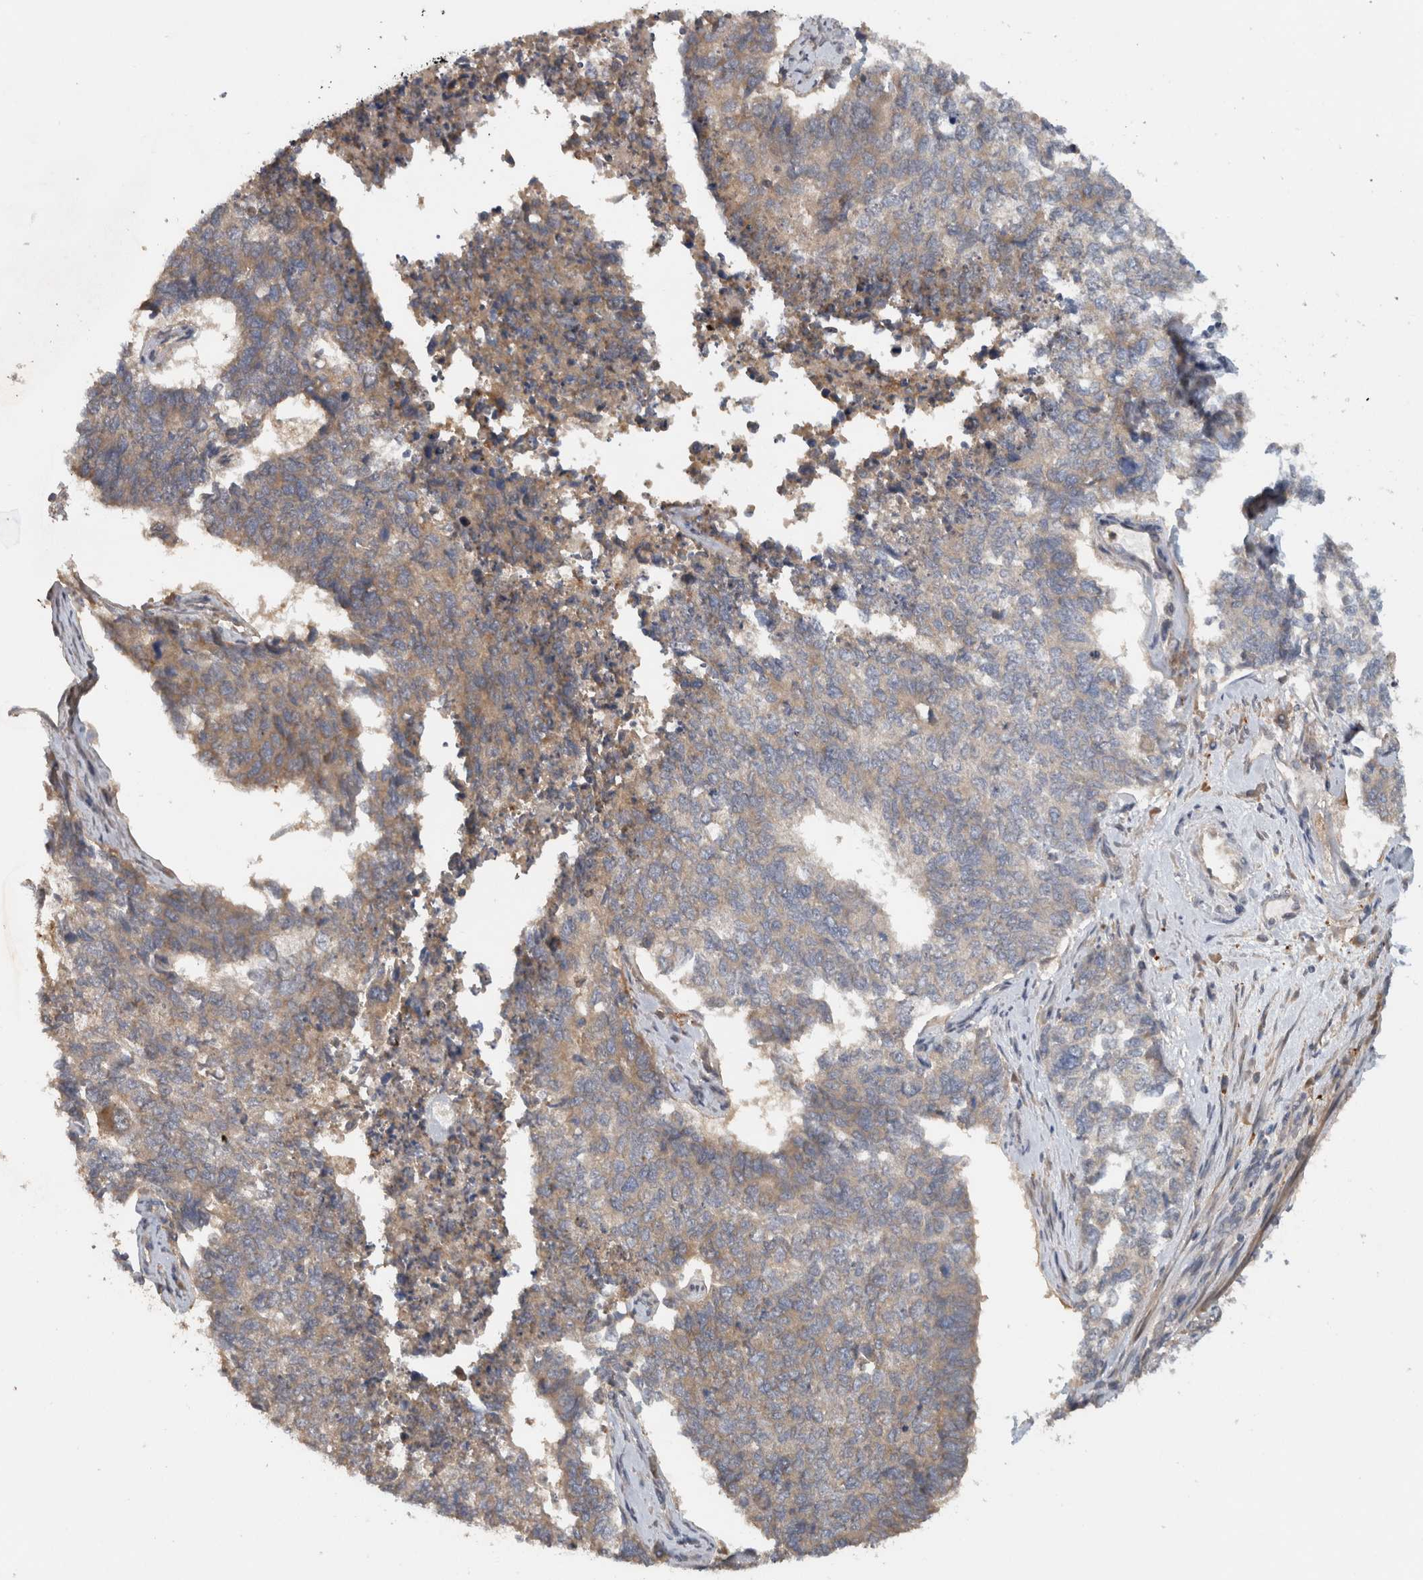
{"staining": {"intensity": "weak", "quantity": ">75%", "location": "cytoplasmic/membranous"}, "tissue": "cervical cancer", "cell_type": "Tumor cells", "image_type": "cancer", "snomed": [{"axis": "morphology", "description": "Squamous cell carcinoma, NOS"}, {"axis": "topography", "description": "Cervix"}], "caption": "An image of human squamous cell carcinoma (cervical) stained for a protein reveals weak cytoplasmic/membranous brown staining in tumor cells. Using DAB (3,3'-diaminobenzidine) (brown) and hematoxylin (blue) stains, captured at high magnification using brightfield microscopy.", "gene": "VEPH1", "patient": {"sex": "female", "age": 63}}